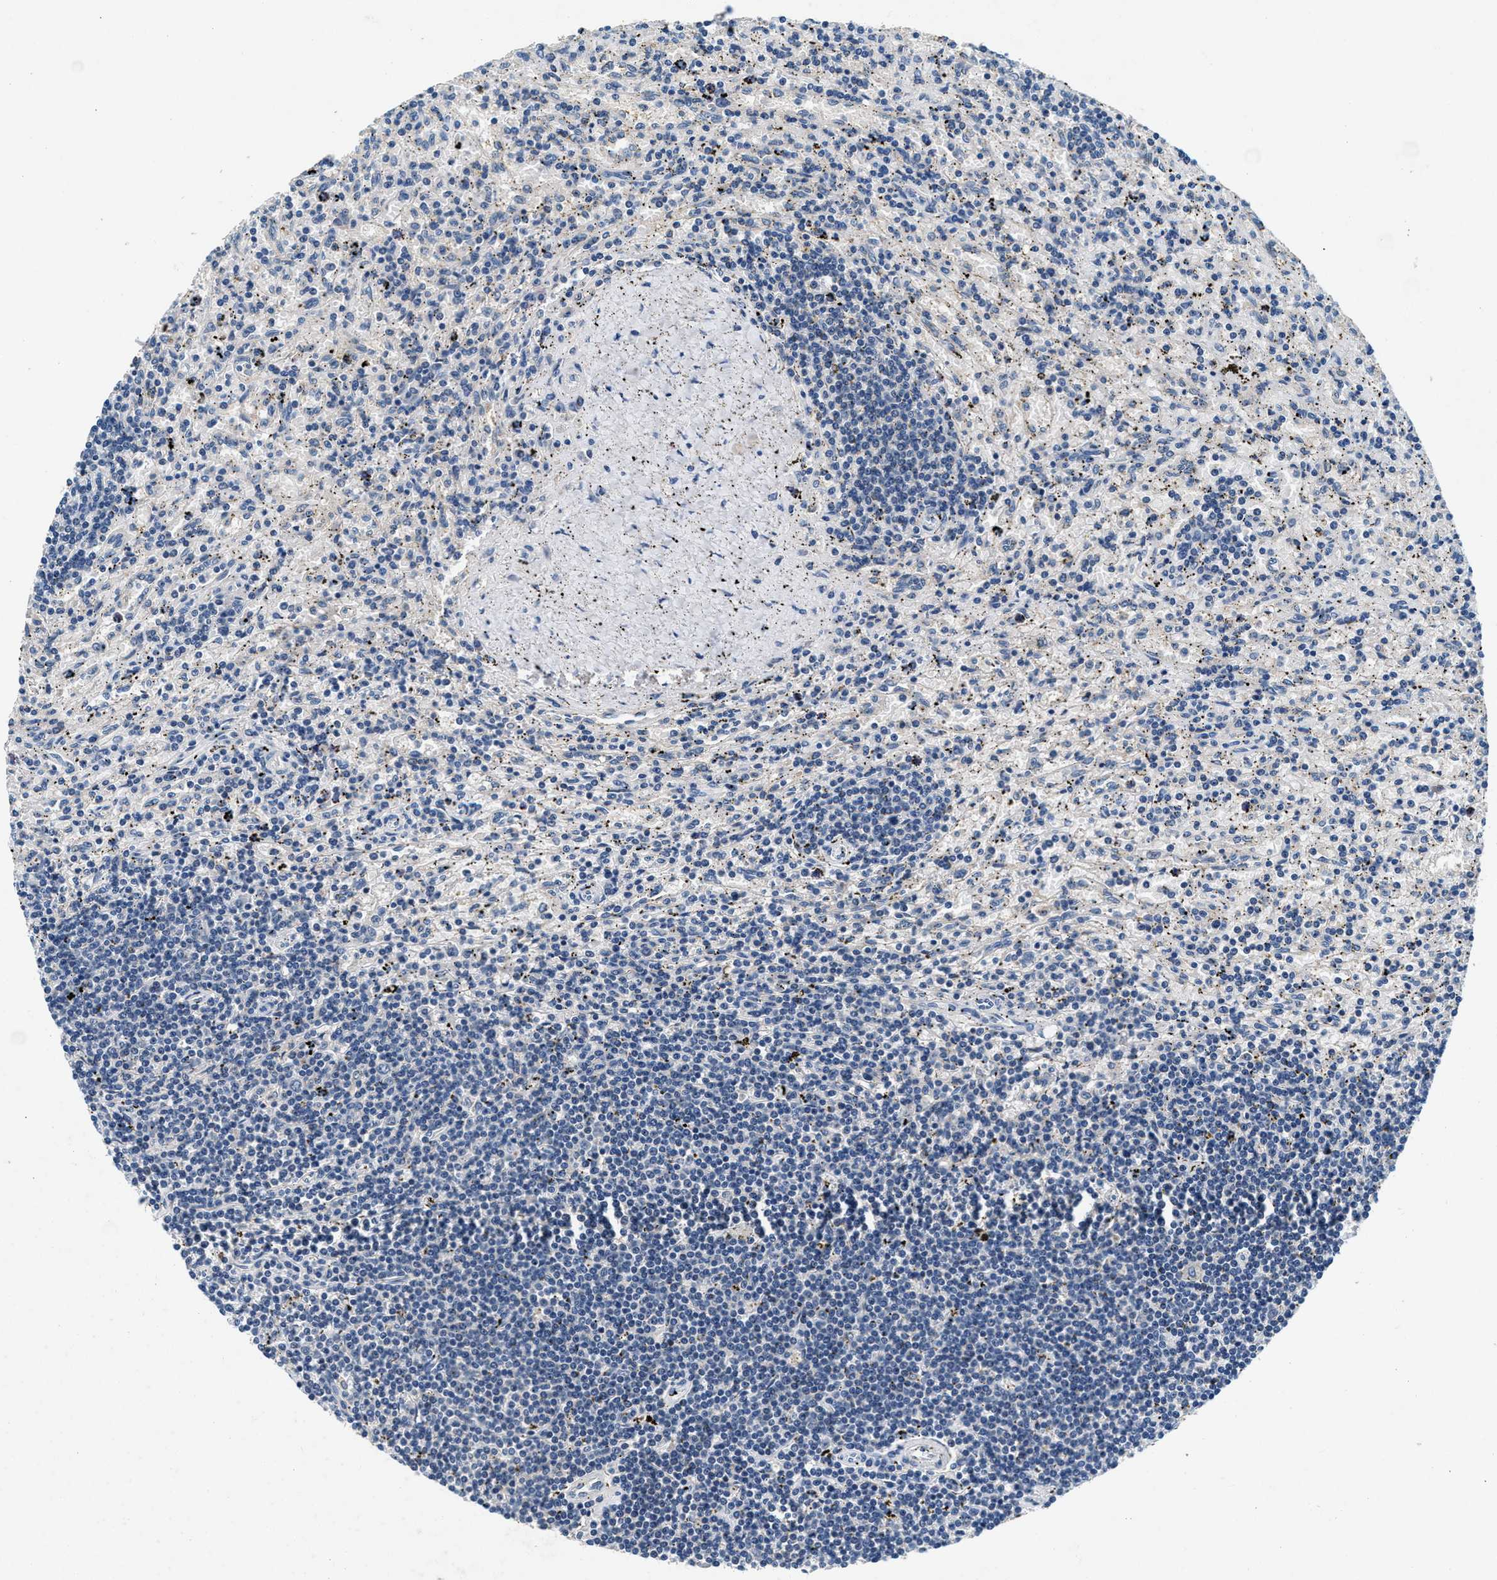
{"staining": {"intensity": "negative", "quantity": "none", "location": "none"}, "tissue": "lymphoma", "cell_type": "Tumor cells", "image_type": "cancer", "snomed": [{"axis": "morphology", "description": "Malignant lymphoma, non-Hodgkin's type, Low grade"}, {"axis": "topography", "description": "Spleen"}], "caption": "This is an immunohistochemistry photomicrograph of human lymphoma. There is no positivity in tumor cells.", "gene": "DENND6B", "patient": {"sex": "male", "age": 76}}